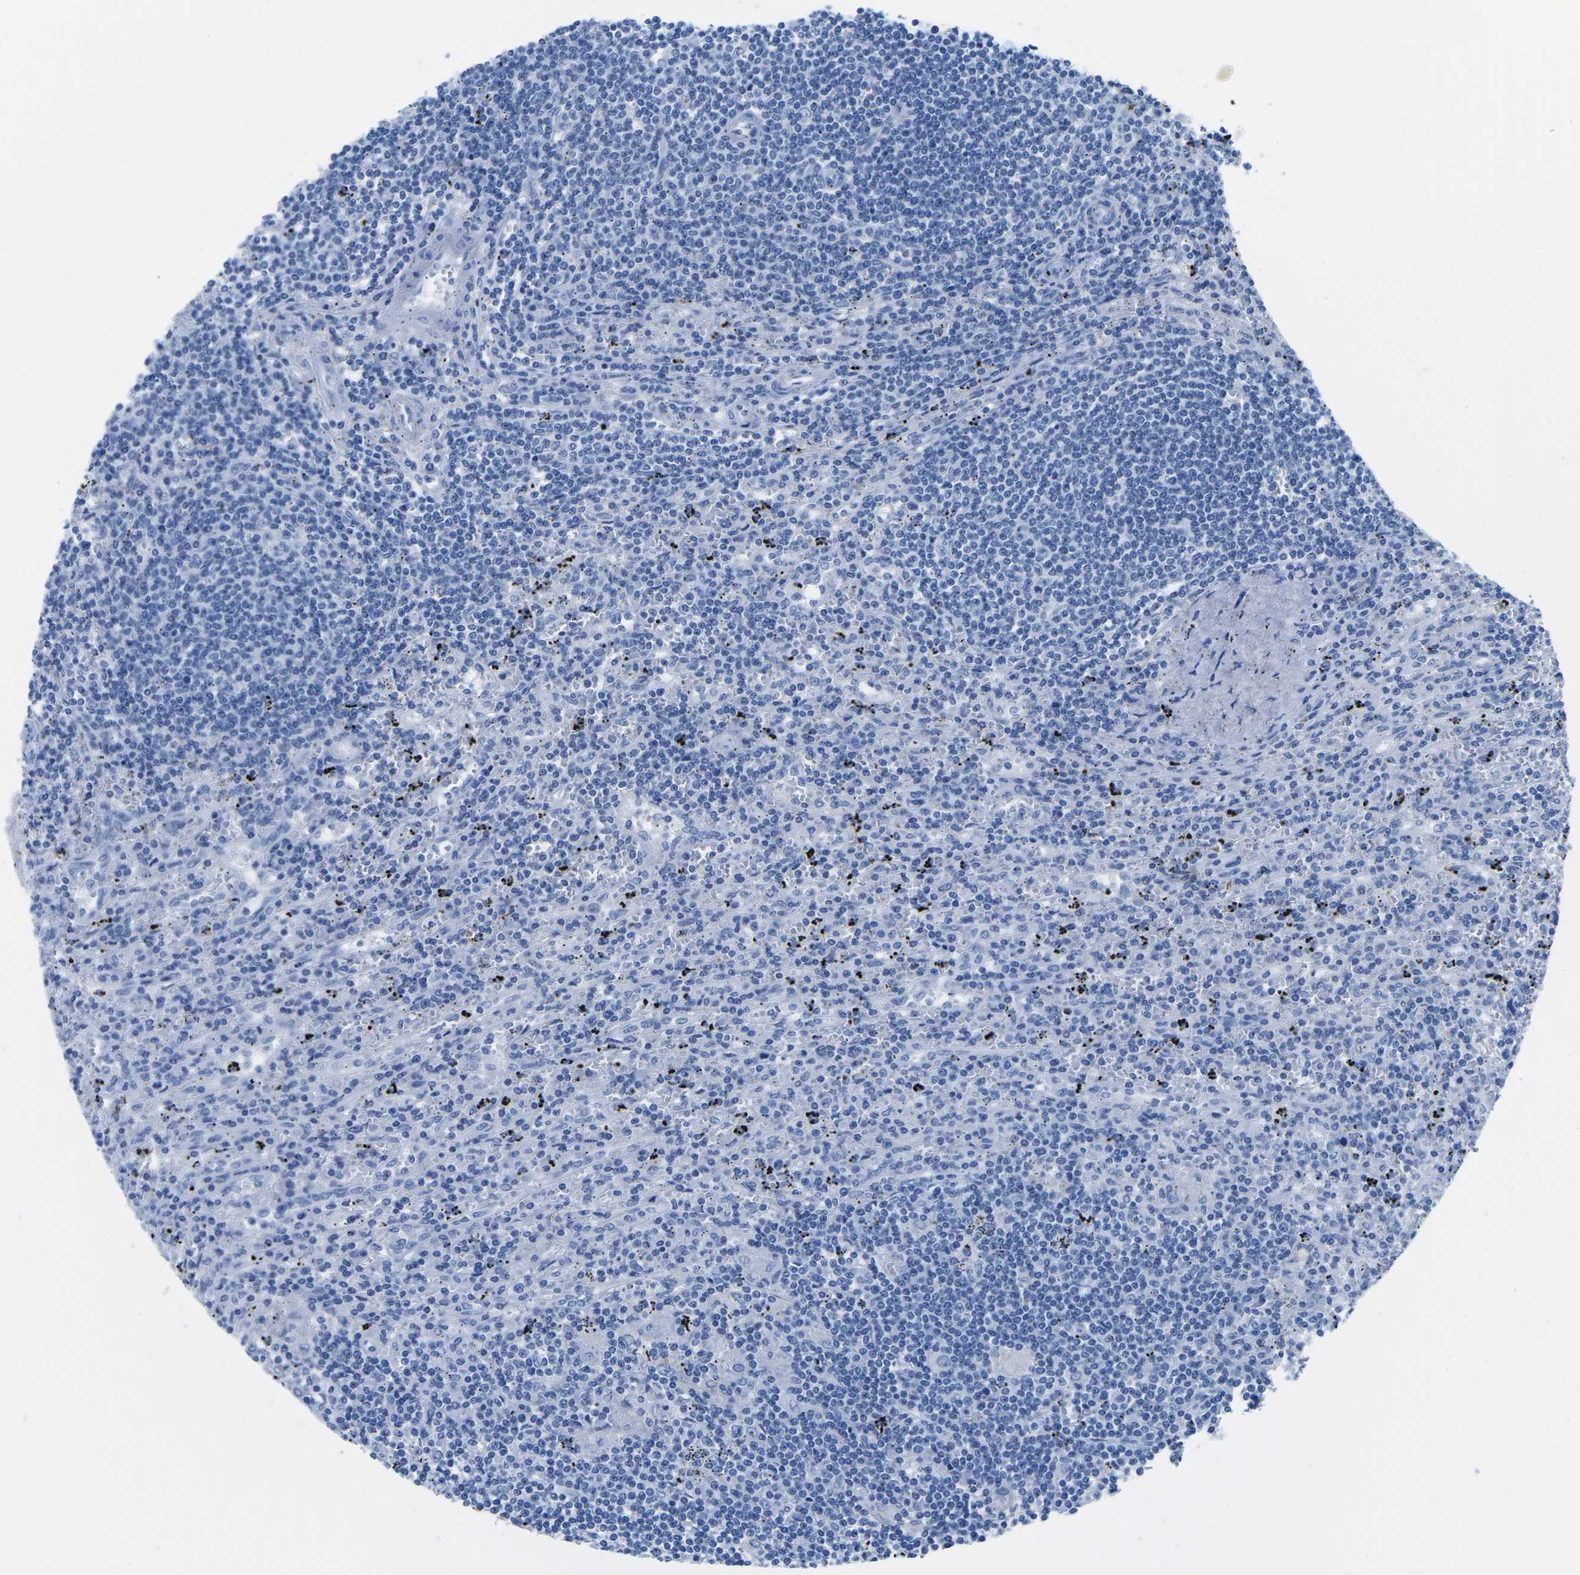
{"staining": {"intensity": "negative", "quantity": "none", "location": "none"}, "tissue": "lymphoma", "cell_type": "Tumor cells", "image_type": "cancer", "snomed": [{"axis": "morphology", "description": "Malignant lymphoma, non-Hodgkin's type, Low grade"}, {"axis": "topography", "description": "Spleen"}], "caption": "Immunohistochemistry micrograph of neoplastic tissue: malignant lymphoma, non-Hodgkin's type (low-grade) stained with DAB shows no significant protein expression in tumor cells.", "gene": "CYP1A2", "patient": {"sex": "male", "age": 76}}